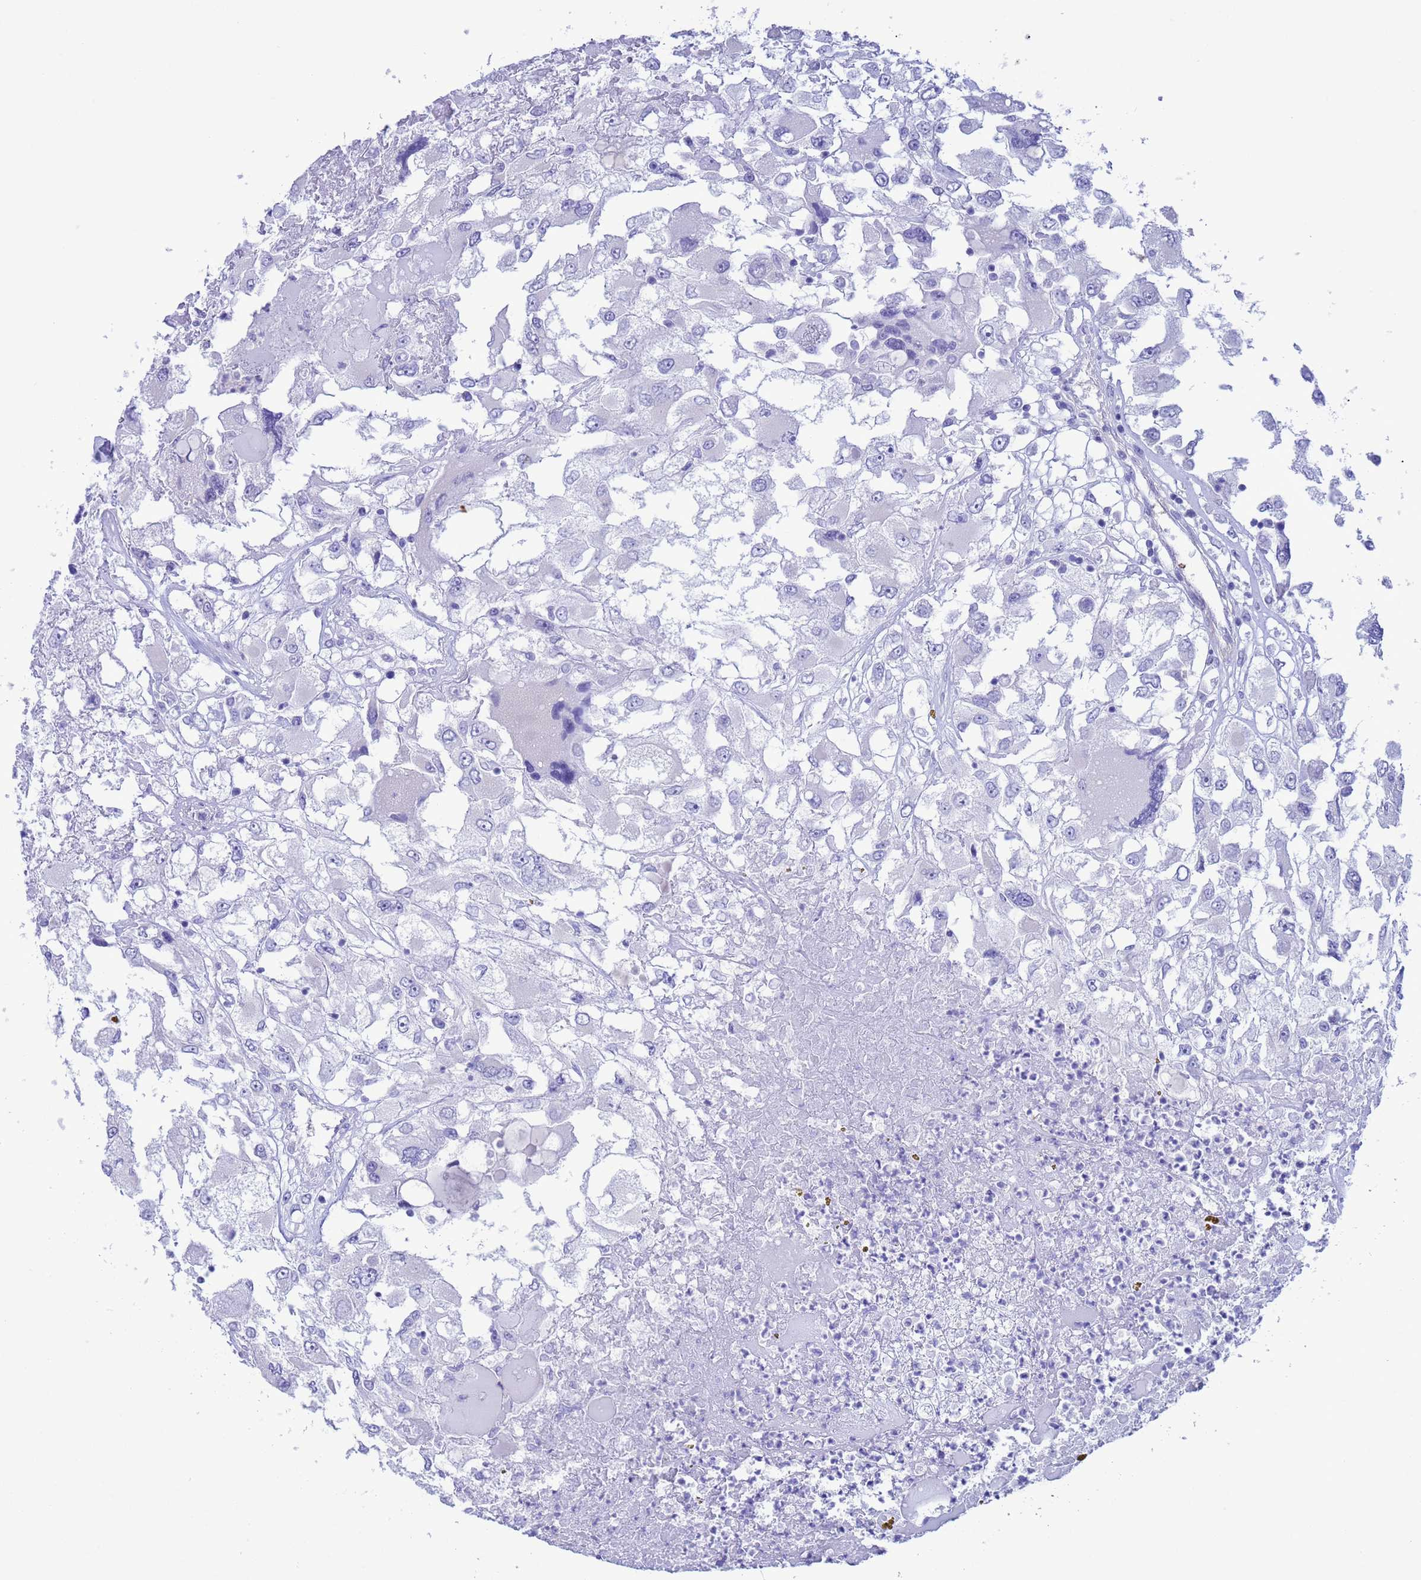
{"staining": {"intensity": "negative", "quantity": "none", "location": "none"}, "tissue": "renal cancer", "cell_type": "Tumor cells", "image_type": "cancer", "snomed": [{"axis": "morphology", "description": "Adenocarcinoma, NOS"}, {"axis": "topography", "description": "Kidney"}], "caption": "IHC of renal cancer displays no expression in tumor cells.", "gene": "GSTM1", "patient": {"sex": "female", "age": 52}}